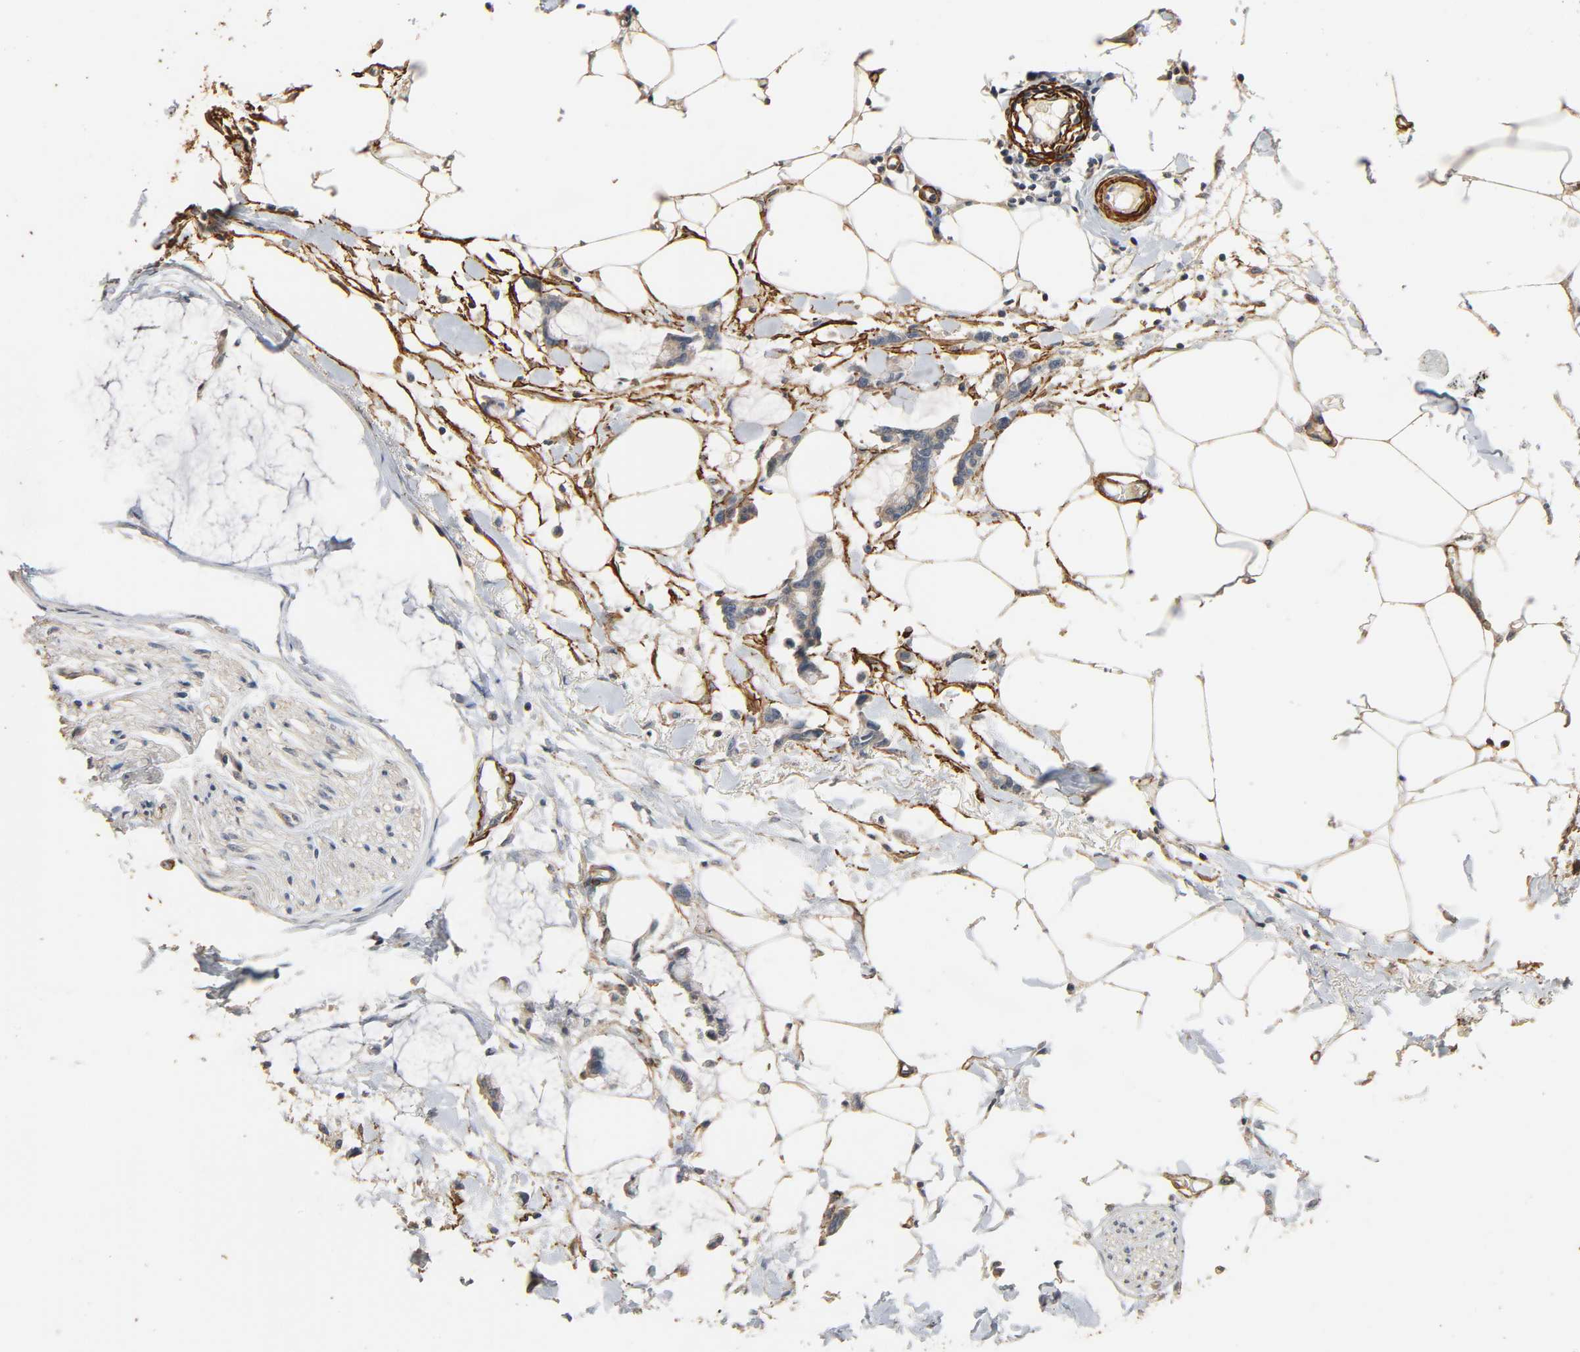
{"staining": {"intensity": "moderate", "quantity": ">75%", "location": "cytoplasmic/membranous"}, "tissue": "adipose tissue", "cell_type": "Adipocytes", "image_type": "normal", "snomed": [{"axis": "morphology", "description": "Normal tissue, NOS"}, {"axis": "morphology", "description": "Adenocarcinoma, NOS"}, {"axis": "topography", "description": "Colon"}, {"axis": "topography", "description": "Peripheral nerve tissue"}], "caption": "High-magnification brightfield microscopy of benign adipose tissue stained with DAB (brown) and counterstained with hematoxylin (blue). adipocytes exhibit moderate cytoplasmic/membranous staining is present in approximately>75% of cells. The protein is shown in brown color, while the nuclei are stained blue.", "gene": "GSTA1", "patient": {"sex": "male", "age": 14}}